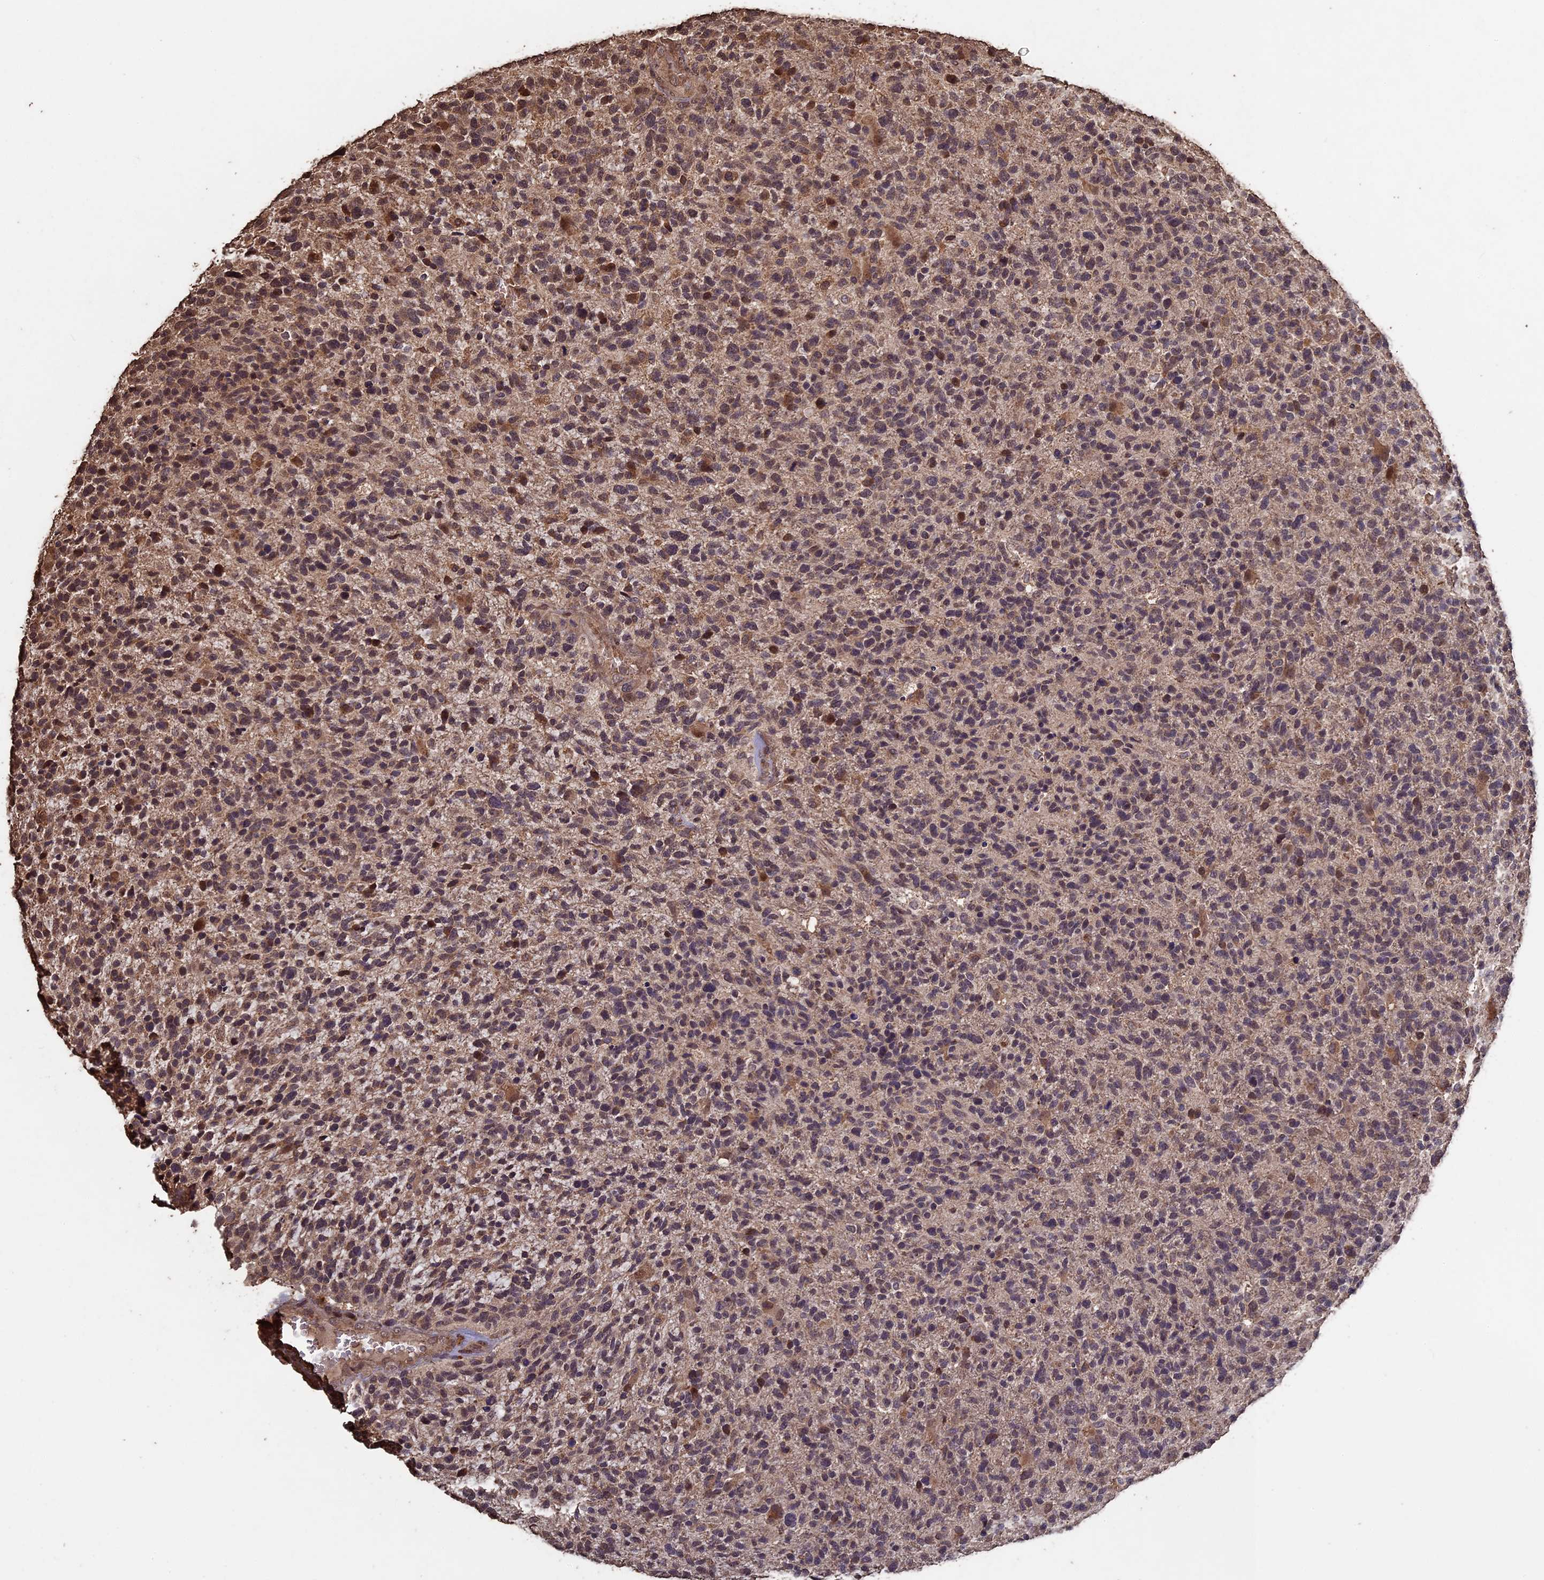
{"staining": {"intensity": "moderate", "quantity": "<25%", "location": "cytoplasmic/membranous"}, "tissue": "glioma", "cell_type": "Tumor cells", "image_type": "cancer", "snomed": [{"axis": "morphology", "description": "Glioma, malignant, High grade"}, {"axis": "topography", "description": "Brain"}], "caption": "Immunohistochemistry staining of high-grade glioma (malignant), which reveals low levels of moderate cytoplasmic/membranous expression in about <25% of tumor cells indicating moderate cytoplasmic/membranous protein staining. The staining was performed using DAB (brown) for protein detection and nuclei were counterstained in hematoxylin (blue).", "gene": "HUNK", "patient": {"sex": "male", "age": 72}}